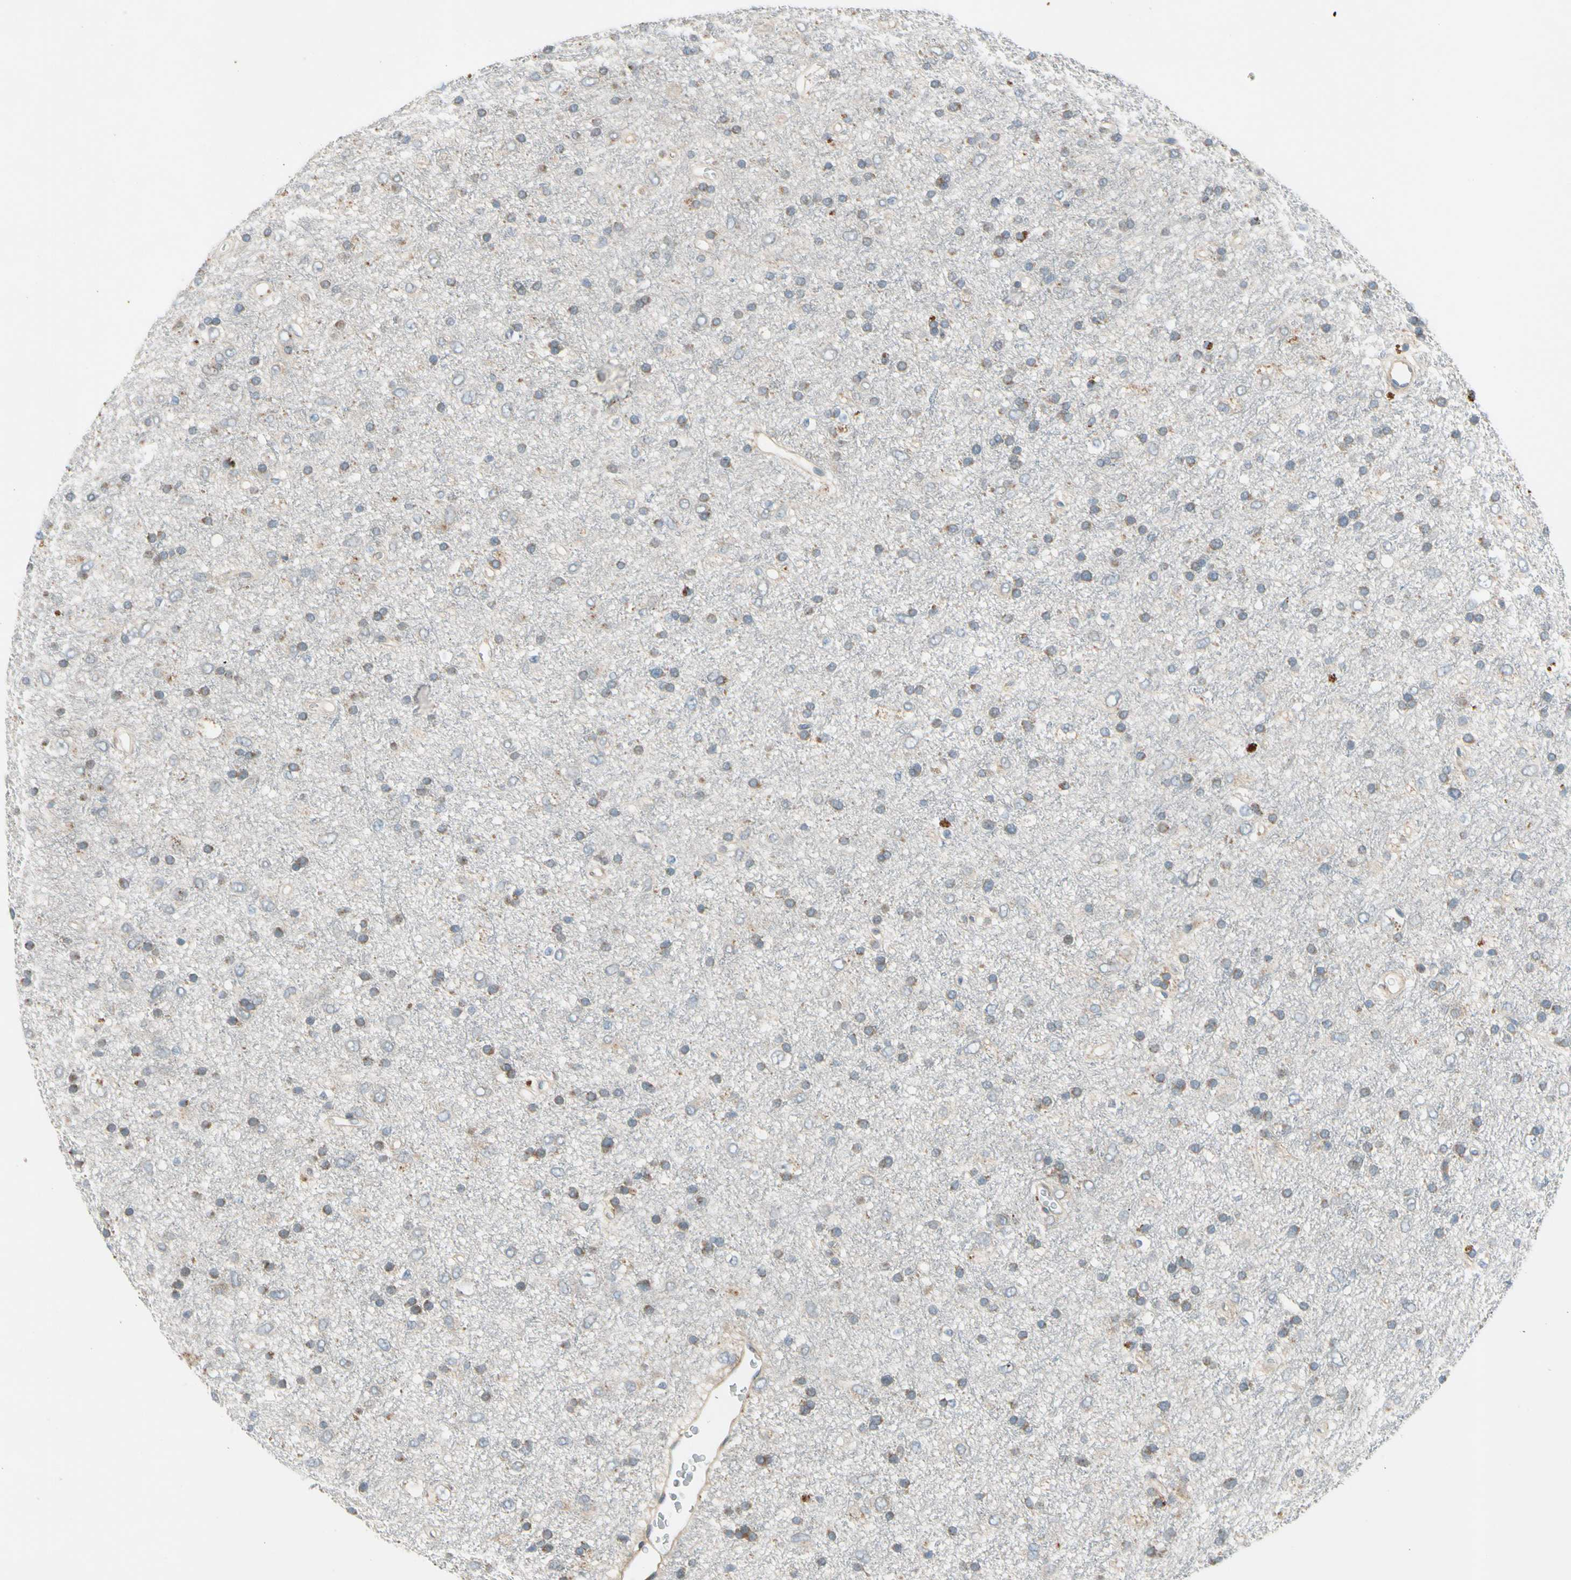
{"staining": {"intensity": "weak", "quantity": "25%-75%", "location": "cytoplasmic/membranous"}, "tissue": "glioma", "cell_type": "Tumor cells", "image_type": "cancer", "snomed": [{"axis": "morphology", "description": "Glioma, malignant, Low grade"}, {"axis": "topography", "description": "Brain"}], "caption": "This image exhibits immunohistochemistry (IHC) staining of human low-grade glioma (malignant), with low weak cytoplasmic/membranous positivity in approximately 25%-75% of tumor cells.", "gene": "MST1R", "patient": {"sex": "male", "age": 77}}